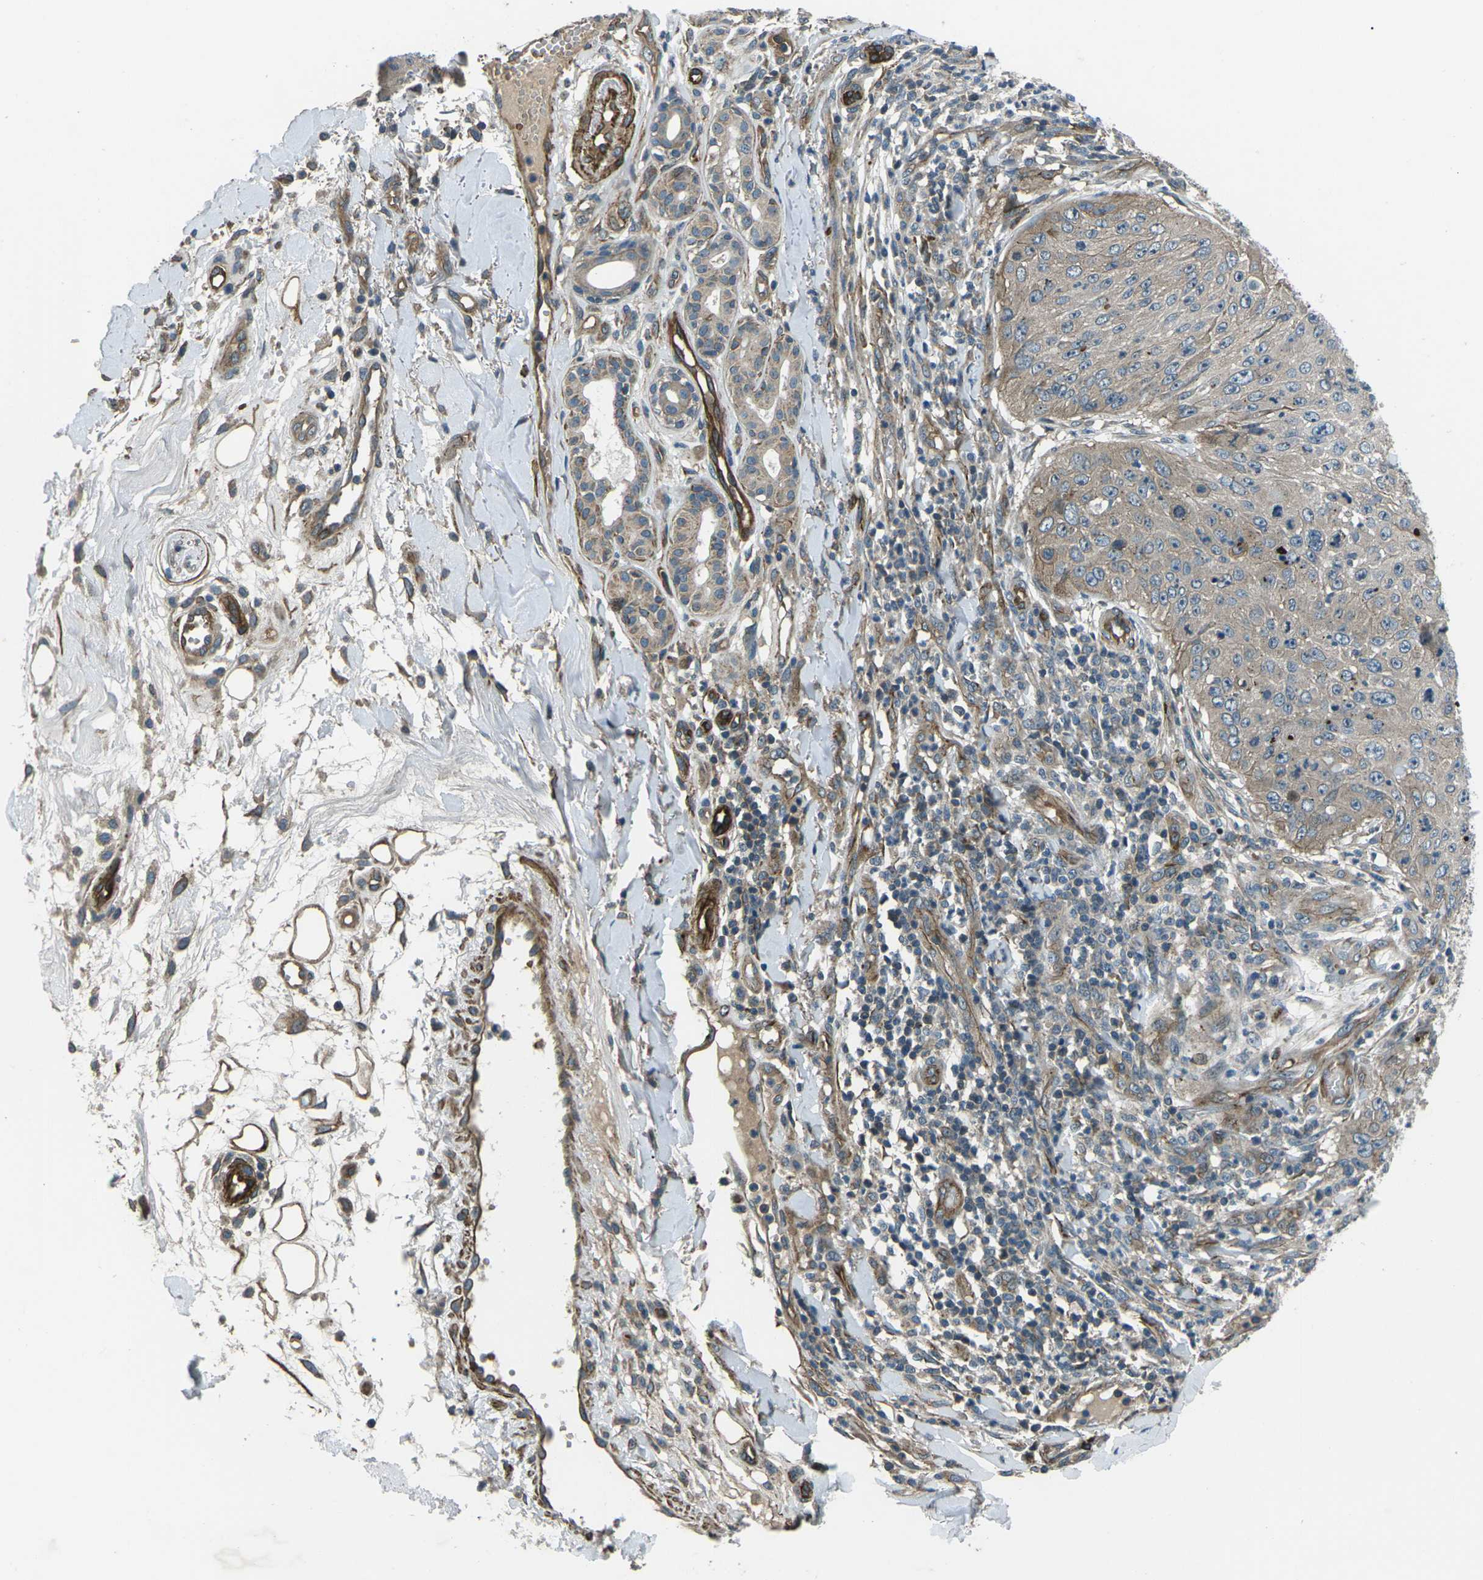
{"staining": {"intensity": "weak", "quantity": ">75%", "location": "cytoplasmic/membranous"}, "tissue": "skin cancer", "cell_type": "Tumor cells", "image_type": "cancer", "snomed": [{"axis": "morphology", "description": "Squamous cell carcinoma, NOS"}, {"axis": "topography", "description": "Skin"}], "caption": "Human skin squamous cell carcinoma stained for a protein (brown) displays weak cytoplasmic/membranous positive expression in about >75% of tumor cells.", "gene": "AFAP1", "patient": {"sex": "female", "age": 80}}